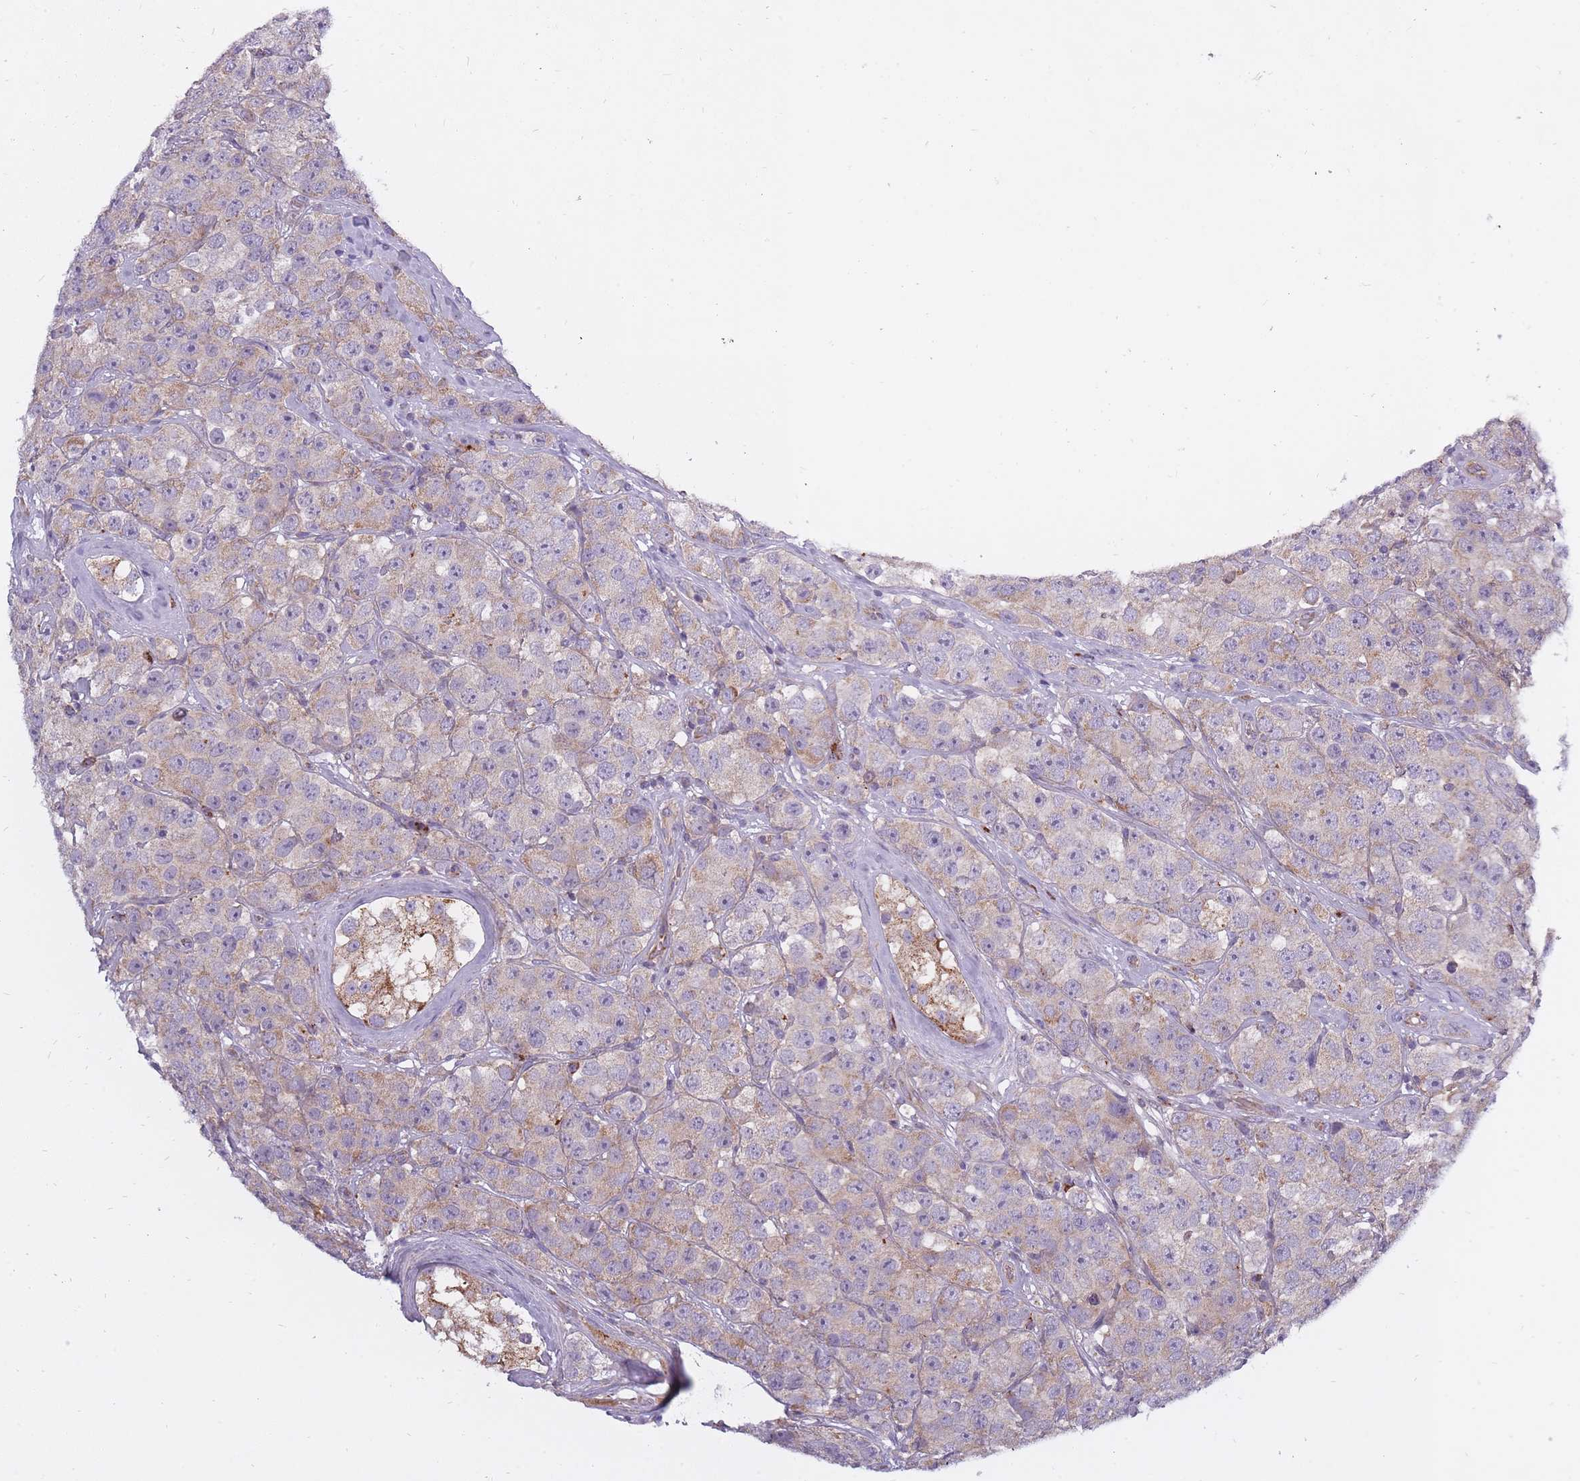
{"staining": {"intensity": "weak", "quantity": "25%-75%", "location": "cytoplasmic/membranous"}, "tissue": "testis cancer", "cell_type": "Tumor cells", "image_type": "cancer", "snomed": [{"axis": "morphology", "description": "Seminoma, NOS"}, {"axis": "topography", "description": "Testis"}], "caption": "Testis cancer stained for a protein demonstrates weak cytoplasmic/membranous positivity in tumor cells.", "gene": "ALKBH4", "patient": {"sex": "male", "age": 28}}